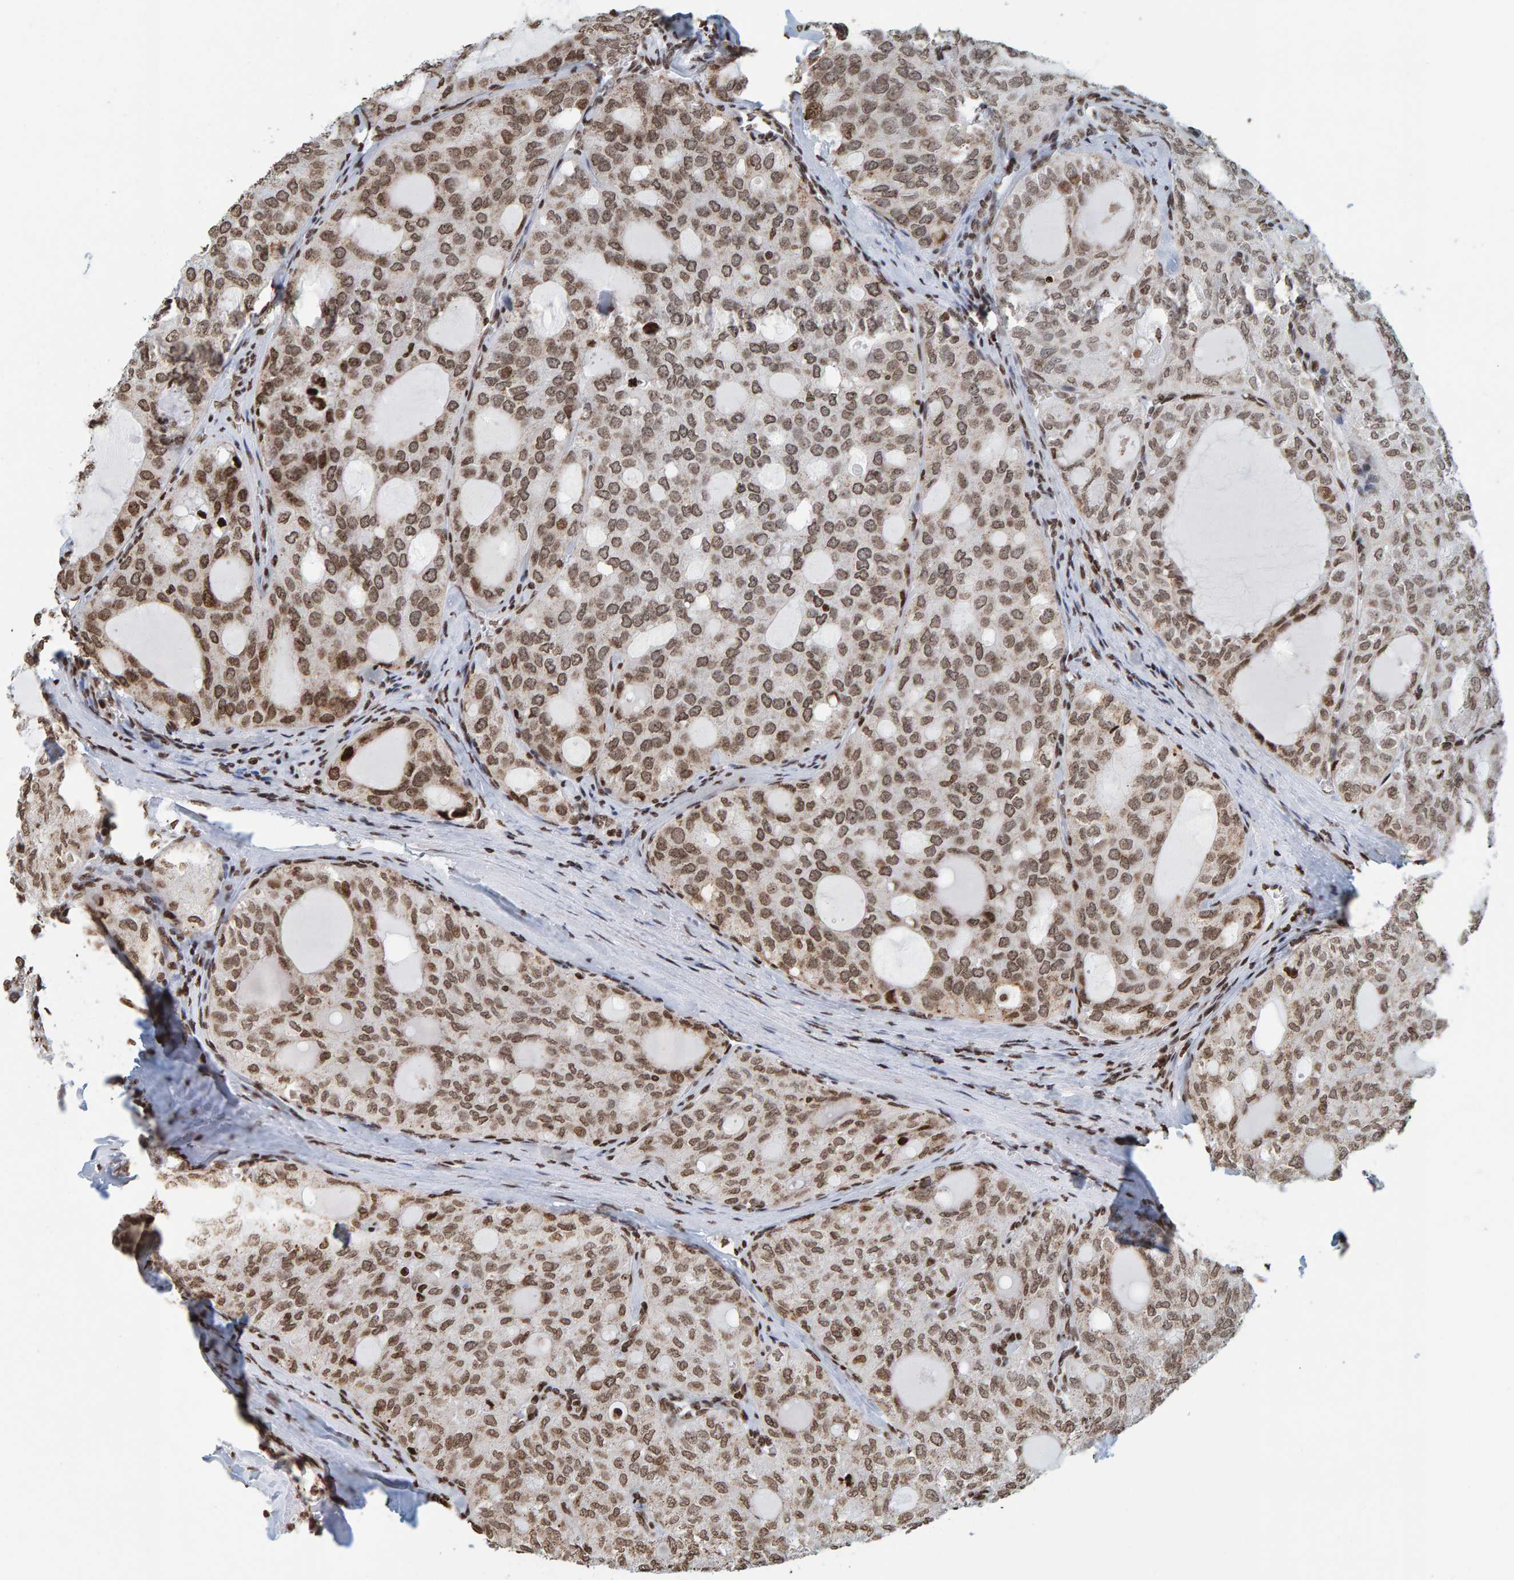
{"staining": {"intensity": "moderate", "quantity": ">75%", "location": "nuclear"}, "tissue": "thyroid cancer", "cell_type": "Tumor cells", "image_type": "cancer", "snomed": [{"axis": "morphology", "description": "Follicular adenoma carcinoma, NOS"}, {"axis": "topography", "description": "Thyroid gland"}], "caption": "Thyroid cancer (follicular adenoma carcinoma) was stained to show a protein in brown. There is medium levels of moderate nuclear expression in approximately >75% of tumor cells. (DAB (3,3'-diaminobenzidine) = brown stain, brightfield microscopy at high magnification).", "gene": "BRF2", "patient": {"sex": "male", "age": 75}}